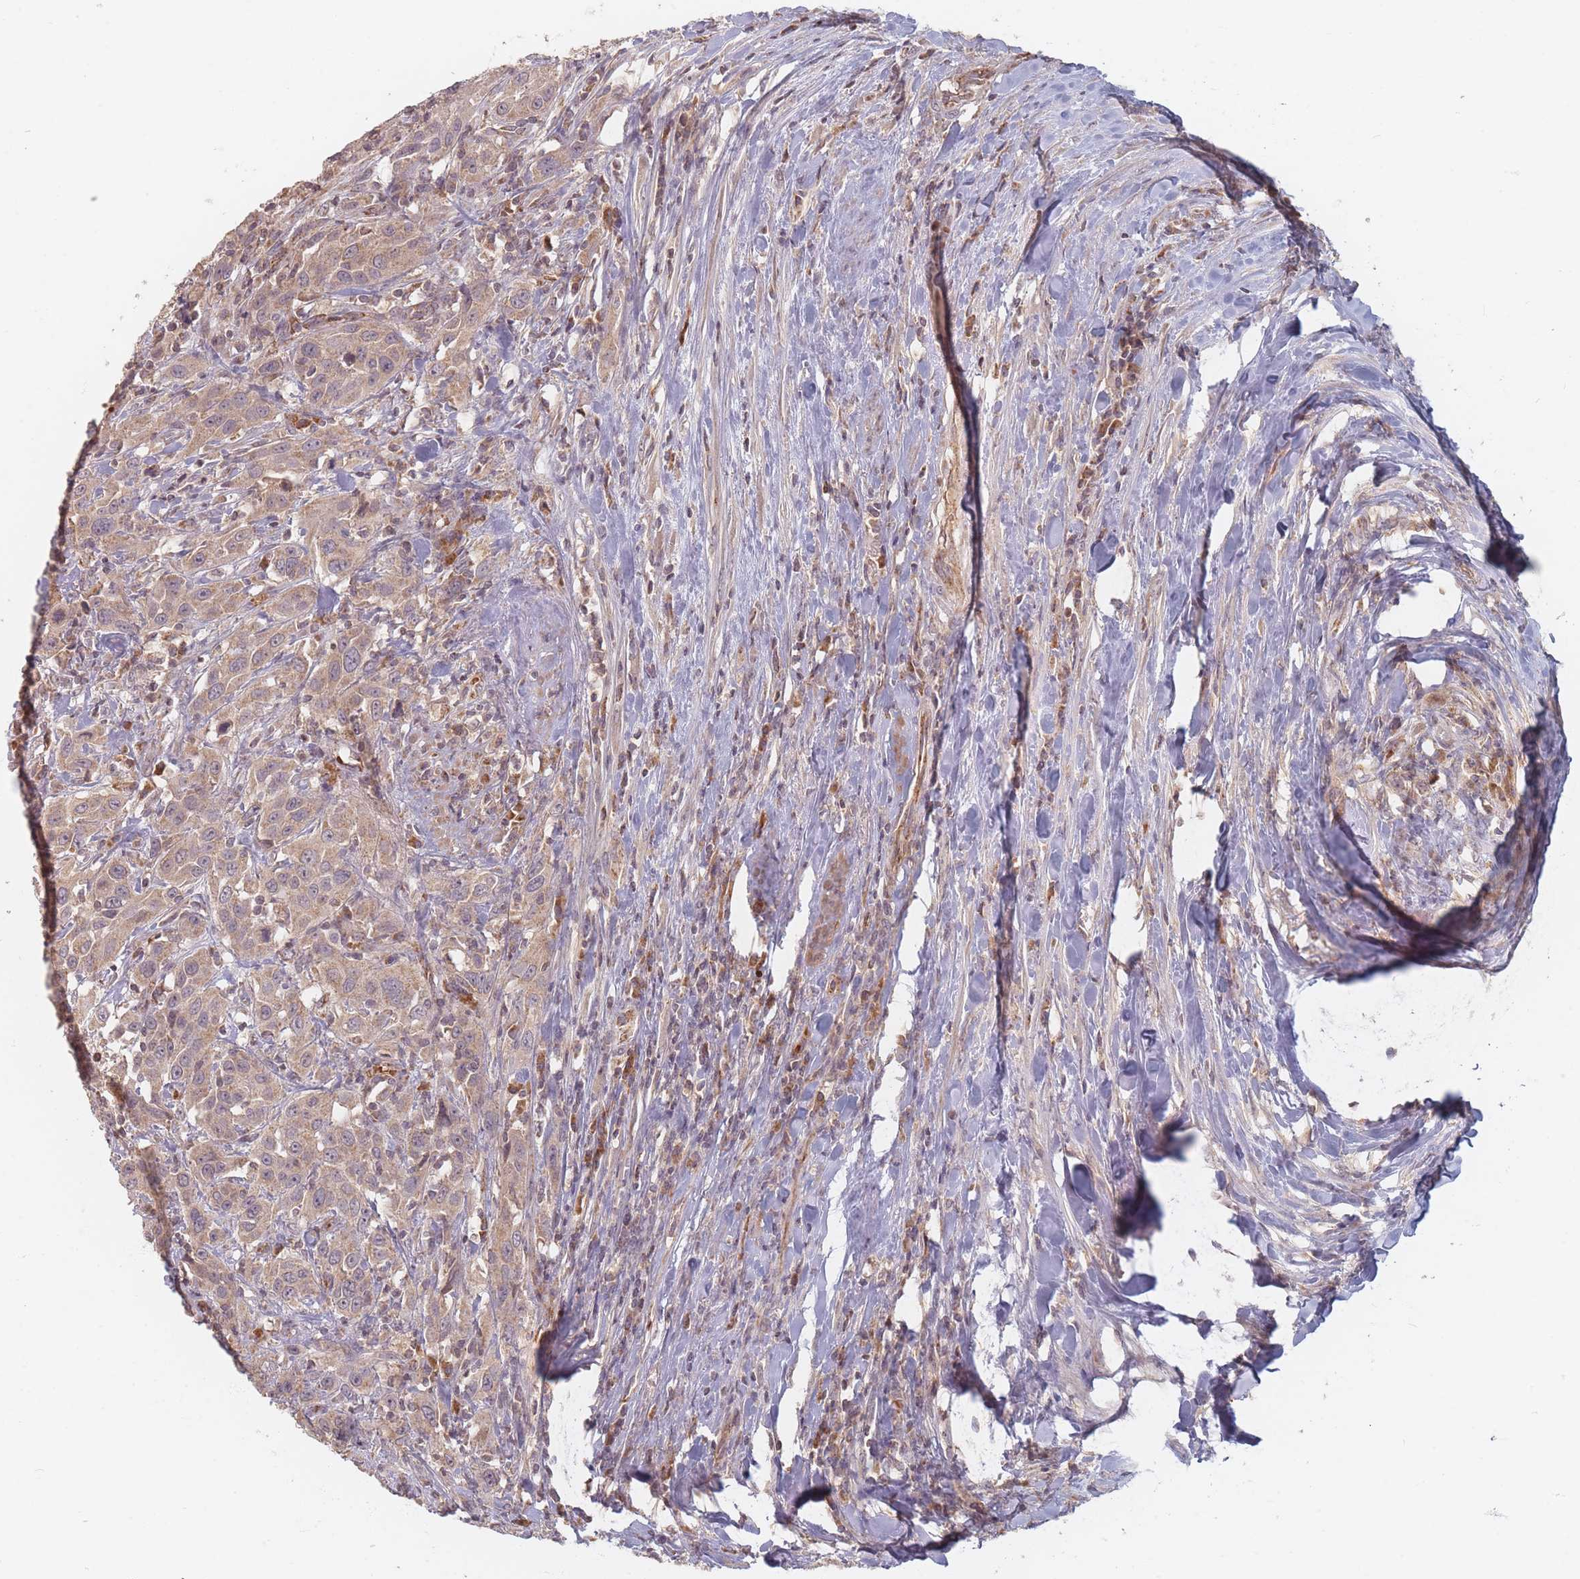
{"staining": {"intensity": "weak", "quantity": ">75%", "location": "cytoplasmic/membranous"}, "tissue": "urothelial cancer", "cell_type": "Tumor cells", "image_type": "cancer", "snomed": [{"axis": "morphology", "description": "Urothelial carcinoma, High grade"}, {"axis": "topography", "description": "Urinary bladder"}], "caption": "A brown stain highlights weak cytoplasmic/membranous positivity of a protein in high-grade urothelial carcinoma tumor cells.", "gene": "OR2M4", "patient": {"sex": "male", "age": 61}}